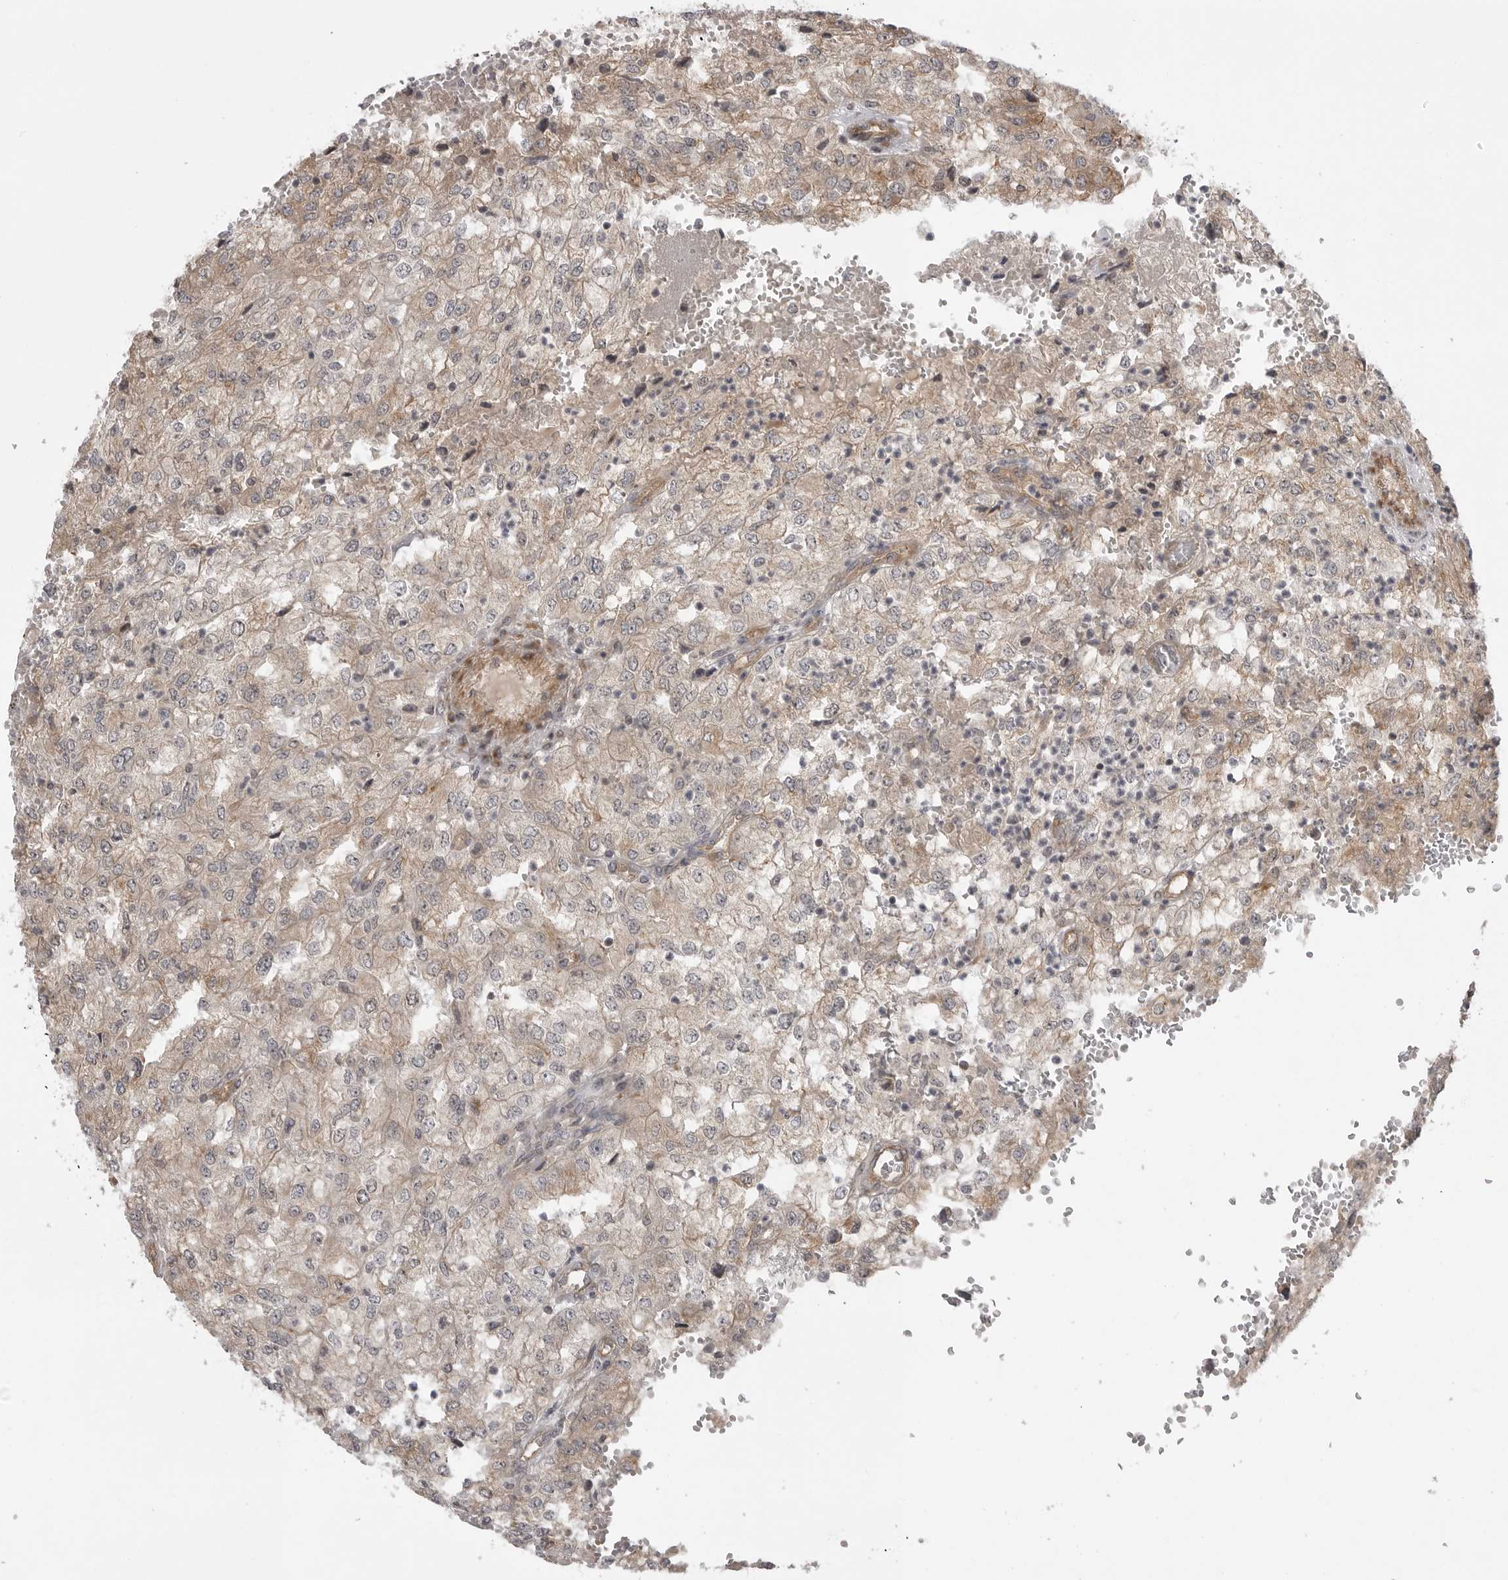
{"staining": {"intensity": "weak", "quantity": "25%-75%", "location": "cytoplasmic/membranous"}, "tissue": "renal cancer", "cell_type": "Tumor cells", "image_type": "cancer", "snomed": [{"axis": "morphology", "description": "Adenocarcinoma, NOS"}, {"axis": "topography", "description": "Kidney"}], "caption": "Weak cytoplasmic/membranous staining for a protein is seen in approximately 25%-75% of tumor cells of renal adenocarcinoma using immunohistochemistry.", "gene": "LRRC45", "patient": {"sex": "female", "age": 54}}